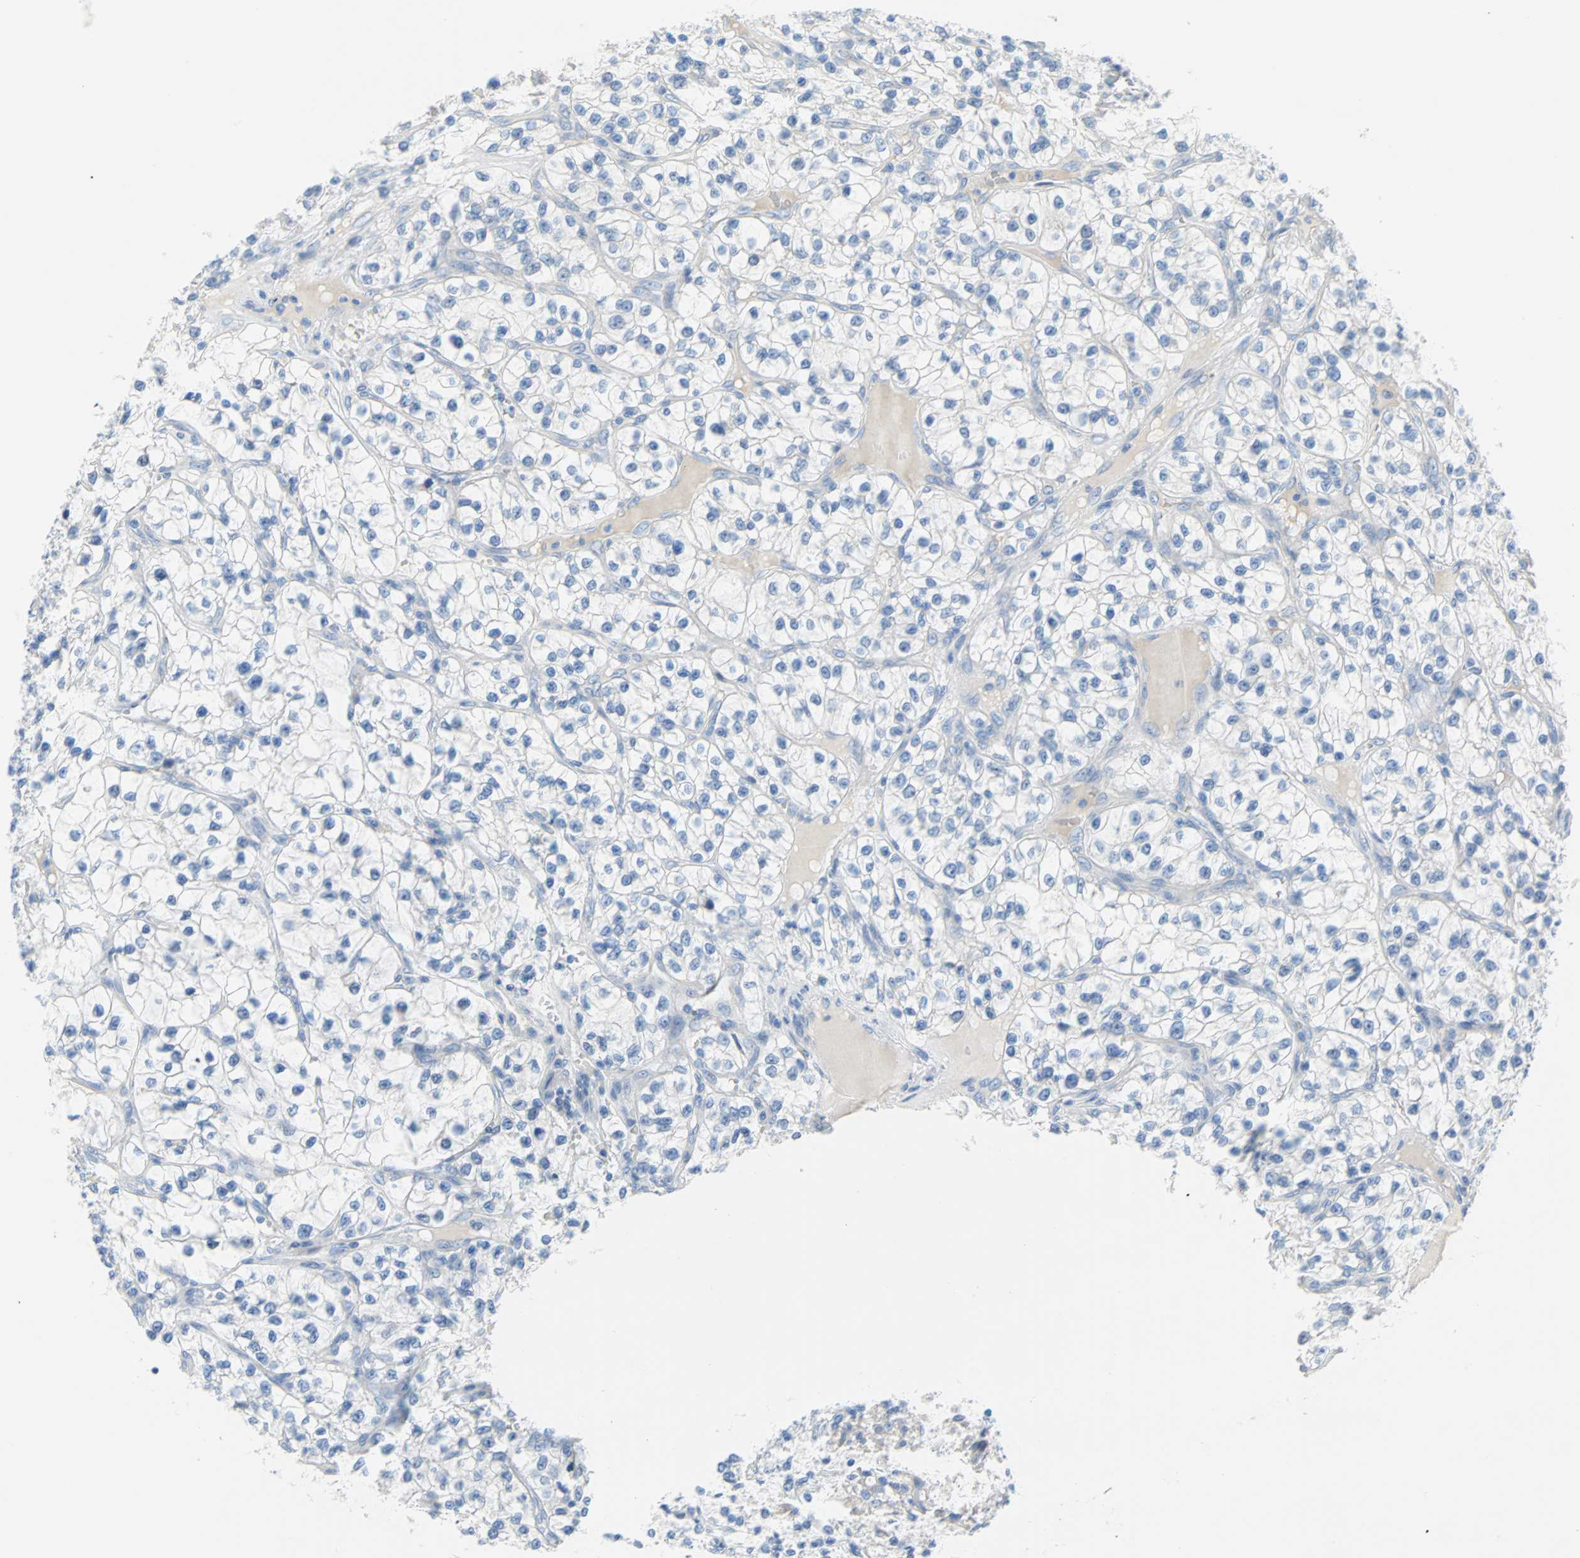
{"staining": {"intensity": "negative", "quantity": "none", "location": "none"}, "tissue": "renal cancer", "cell_type": "Tumor cells", "image_type": "cancer", "snomed": [{"axis": "morphology", "description": "Adenocarcinoma, NOS"}, {"axis": "topography", "description": "Kidney"}], "caption": "There is no significant positivity in tumor cells of renal cancer. (Brightfield microscopy of DAB (3,3'-diaminobenzidine) immunohistochemistry at high magnification).", "gene": "PDPN", "patient": {"sex": "female", "age": 57}}